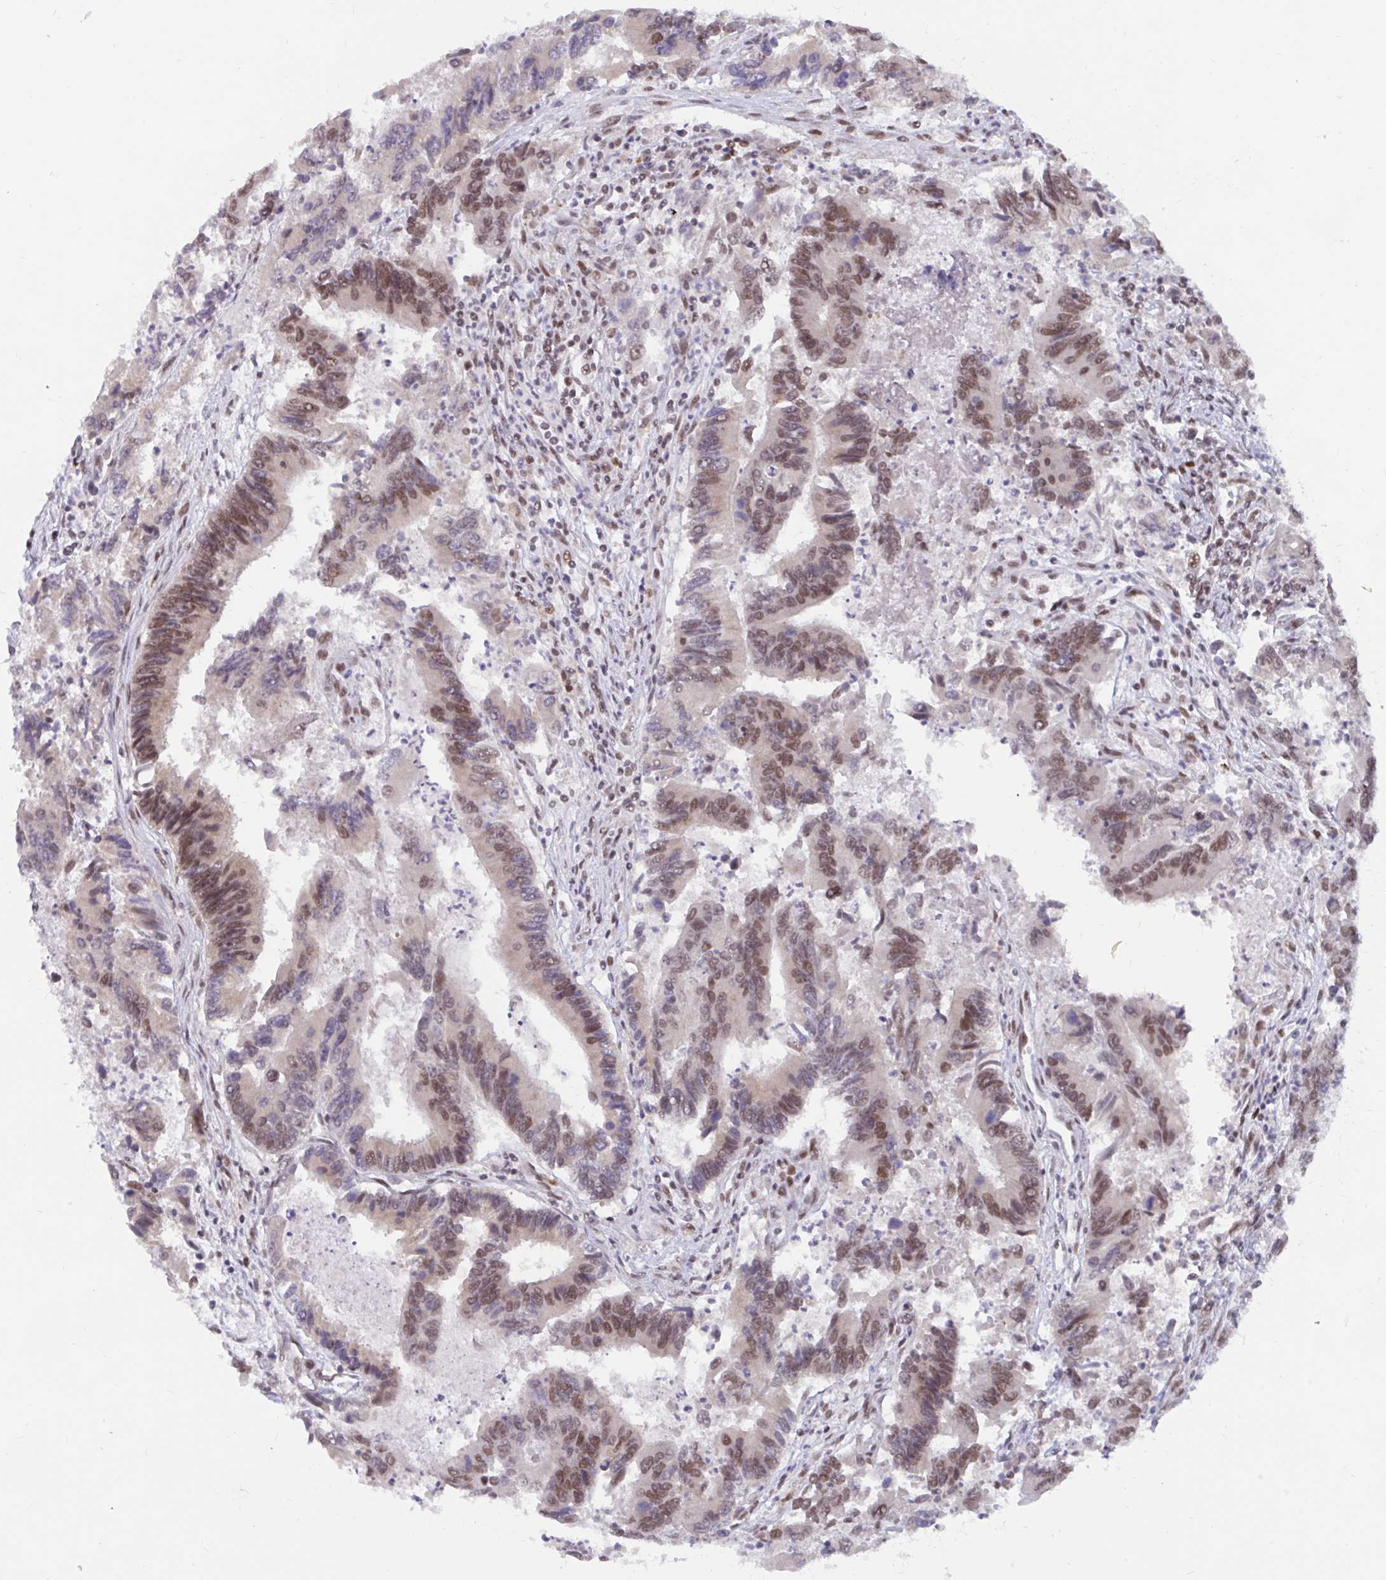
{"staining": {"intensity": "moderate", "quantity": "25%-75%", "location": "nuclear"}, "tissue": "colorectal cancer", "cell_type": "Tumor cells", "image_type": "cancer", "snomed": [{"axis": "morphology", "description": "Adenocarcinoma, NOS"}, {"axis": "topography", "description": "Colon"}], "caption": "There is medium levels of moderate nuclear positivity in tumor cells of adenocarcinoma (colorectal), as demonstrated by immunohistochemical staining (brown color).", "gene": "PHF10", "patient": {"sex": "female", "age": 67}}